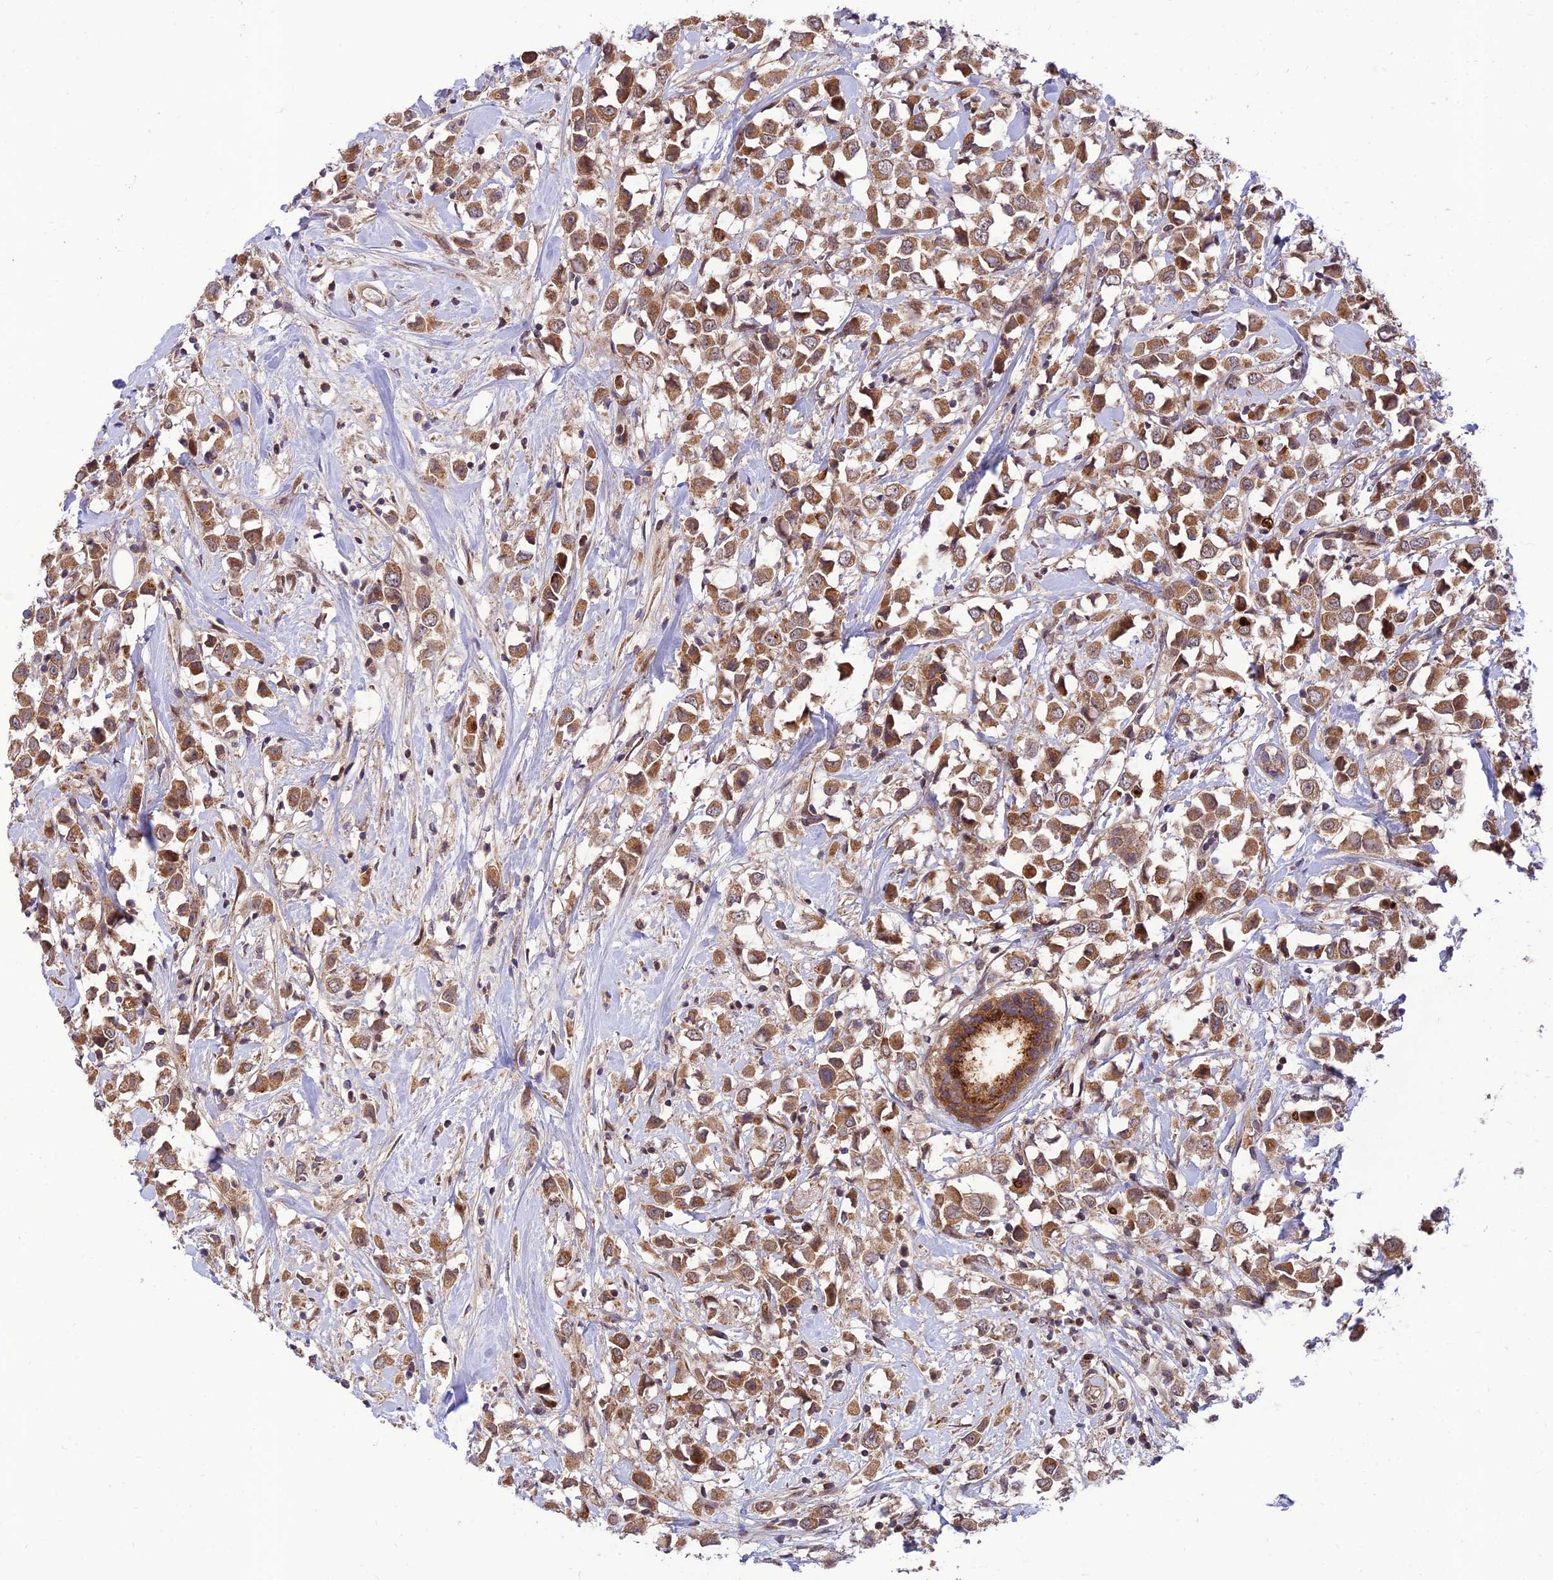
{"staining": {"intensity": "moderate", "quantity": ">75%", "location": "cytoplasmic/membranous"}, "tissue": "breast cancer", "cell_type": "Tumor cells", "image_type": "cancer", "snomed": [{"axis": "morphology", "description": "Duct carcinoma"}, {"axis": "topography", "description": "Breast"}], "caption": "Moderate cytoplasmic/membranous protein positivity is seen in approximately >75% of tumor cells in breast invasive ductal carcinoma.", "gene": "PLEKHG2", "patient": {"sex": "female", "age": 61}}